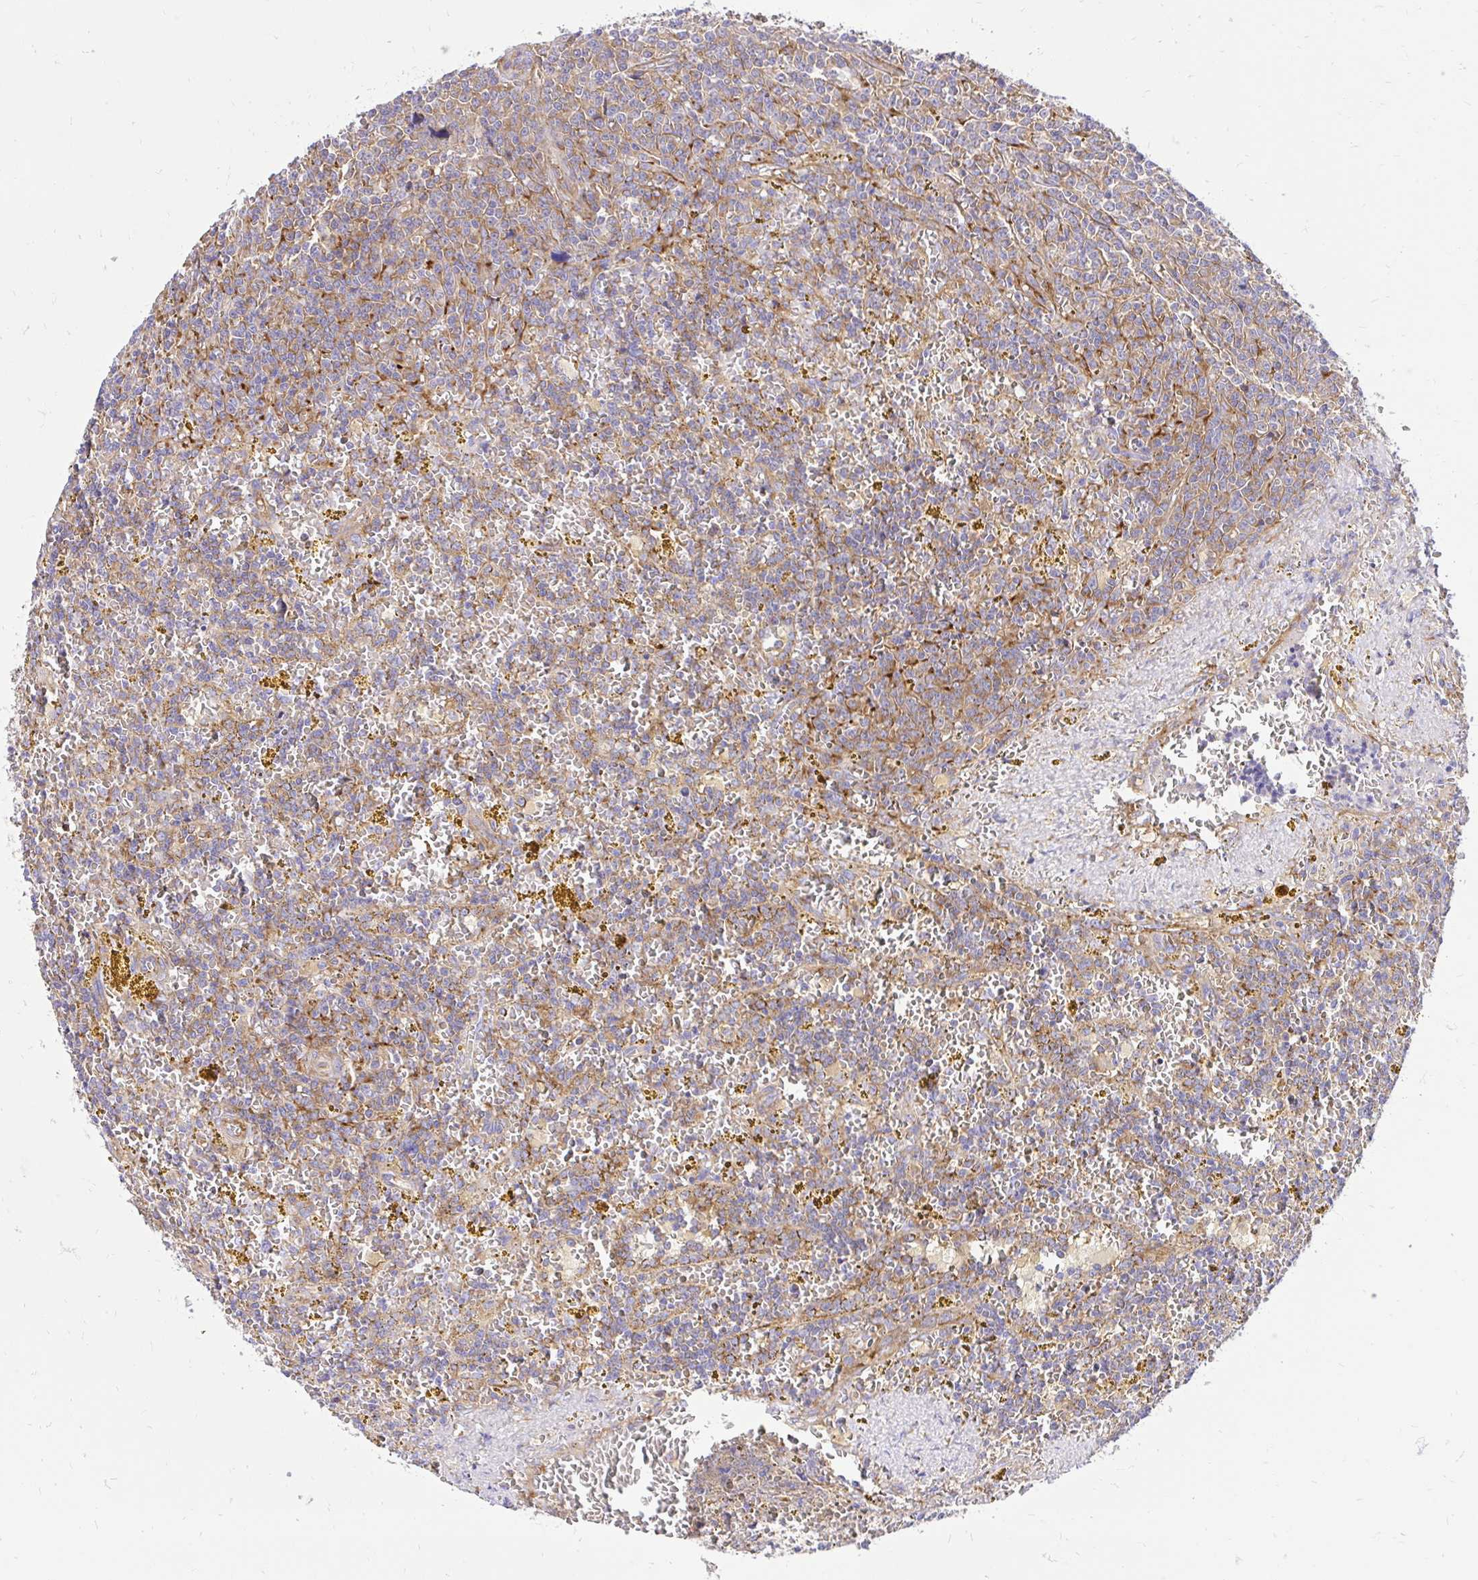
{"staining": {"intensity": "weak", "quantity": "25%-75%", "location": "cytoplasmic/membranous"}, "tissue": "lymphoma", "cell_type": "Tumor cells", "image_type": "cancer", "snomed": [{"axis": "morphology", "description": "Malignant lymphoma, non-Hodgkin's type, Low grade"}, {"axis": "topography", "description": "Spleen"}, {"axis": "topography", "description": "Lymph node"}], "caption": "Malignant lymphoma, non-Hodgkin's type (low-grade) stained for a protein (brown) shows weak cytoplasmic/membranous positive staining in approximately 25%-75% of tumor cells.", "gene": "ABCB10", "patient": {"sex": "female", "age": 66}}